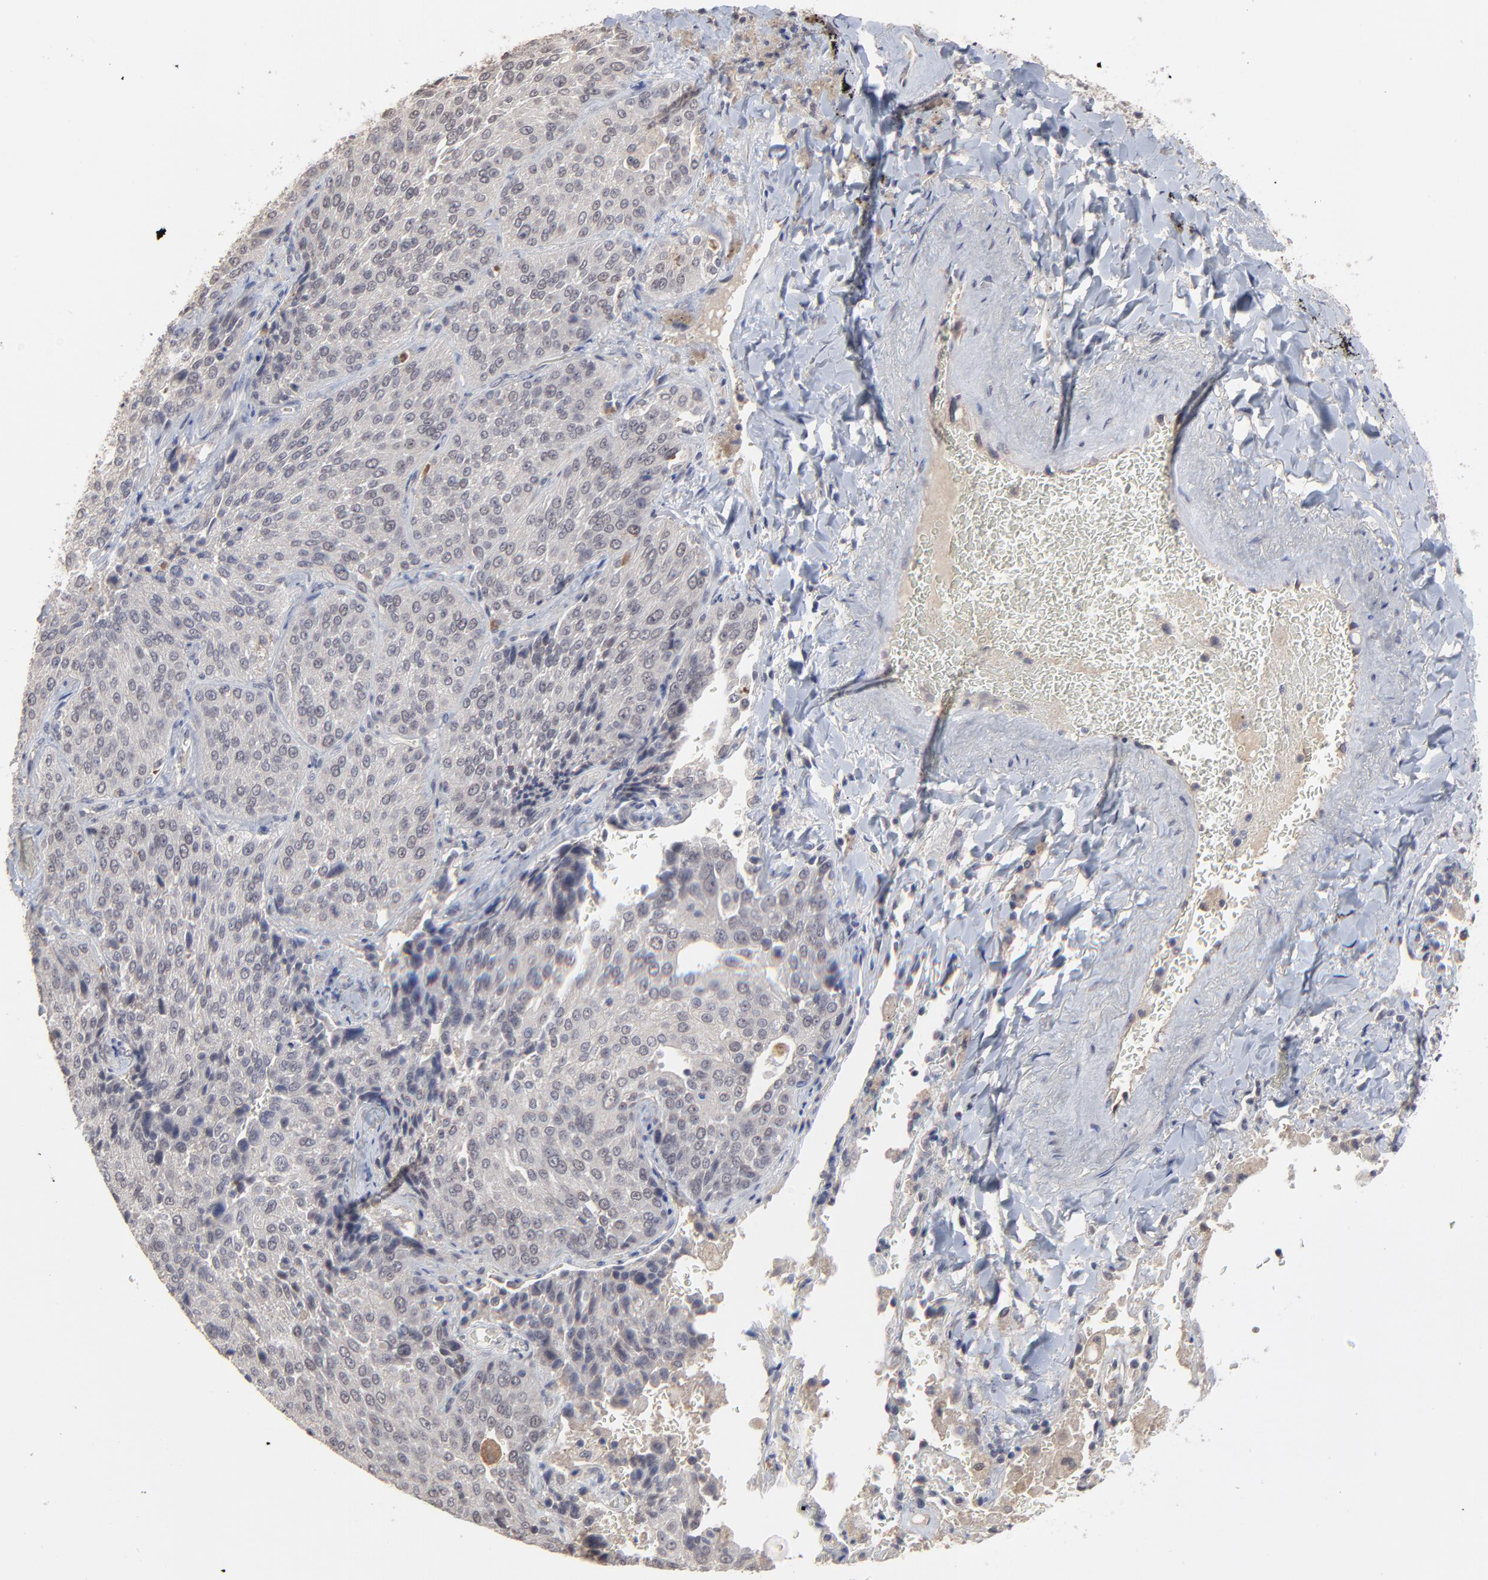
{"staining": {"intensity": "weak", "quantity": ">75%", "location": "cytoplasmic/membranous"}, "tissue": "lung cancer", "cell_type": "Tumor cells", "image_type": "cancer", "snomed": [{"axis": "morphology", "description": "Squamous cell carcinoma, NOS"}, {"axis": "topography", "description": "Lung"}], "caption": "Immunohistochemical staining of human lung squamous cell carcinoma shows weak cytoplasmic/membranous protein positivity in about >75% of tumor cells. (Stains: DAB (3,3'-diaminobenzidine) in brown, nuclei in blue, Microscopy: brightfield microscopy at high magnification).", "gene": "FAM199X", "patient": {"sex": "male", "age": 54}}